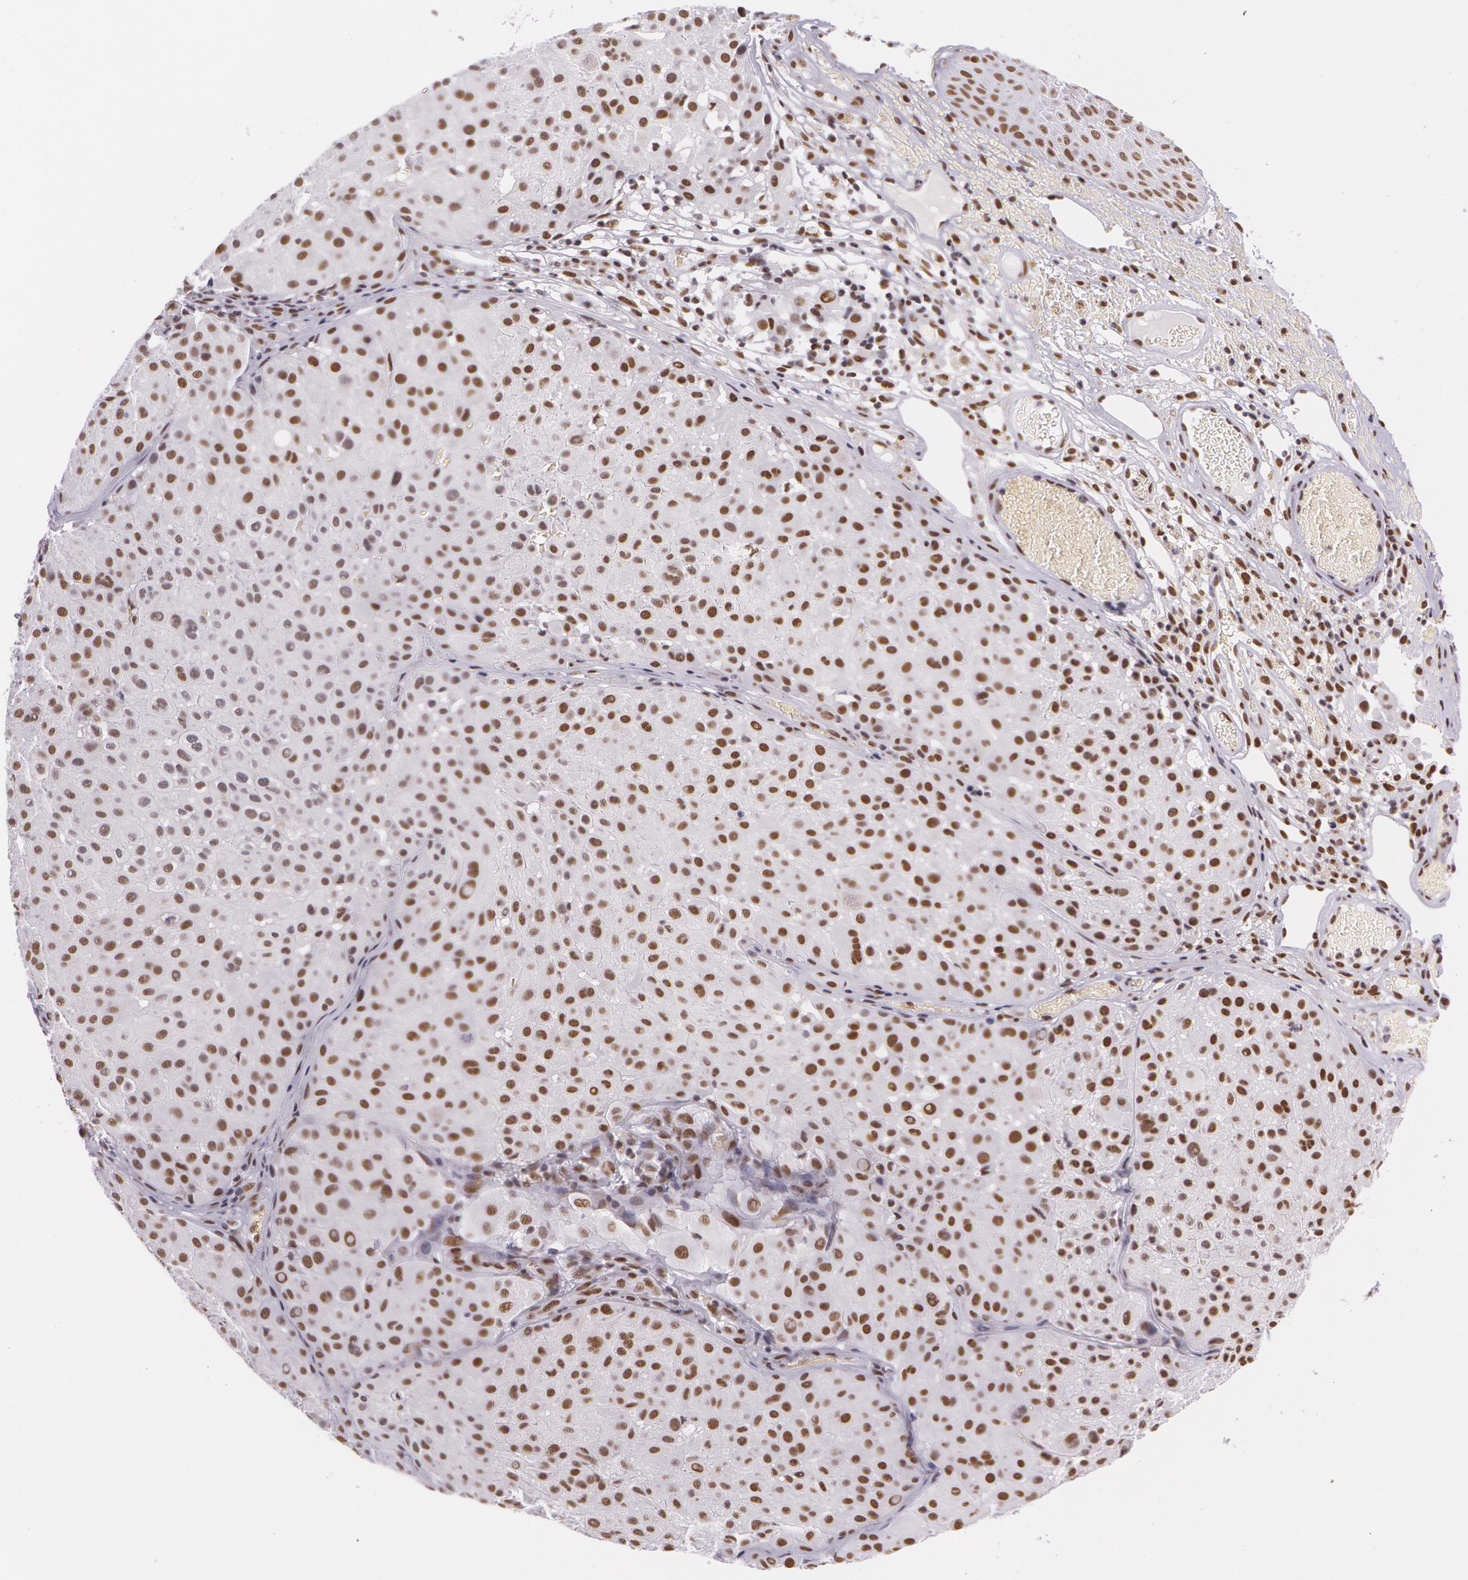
{"staining": {"intensity": "weak", "quantity": "25%-75%", "location": "nuclear"}, "tissue": "melanoma", "cell_type": "Tumor cells", "image_type": "cancer", "snomed": [{"axis": "morphology", "description": "Malignant melanoma, NOS"}, {"axis": "topography", "description": "Skin"}], "caption": "Malignant melanoma tissue displays weak nuclear staining in approximately 25%-75% of tumor cells, visualized by immunohistochemistry. Immunohistochemistry (ihc) stains the protein in brown and the nuclei are stained blue.", "gene": "NBN", "patient": {"sex": "male", "age": 36}}